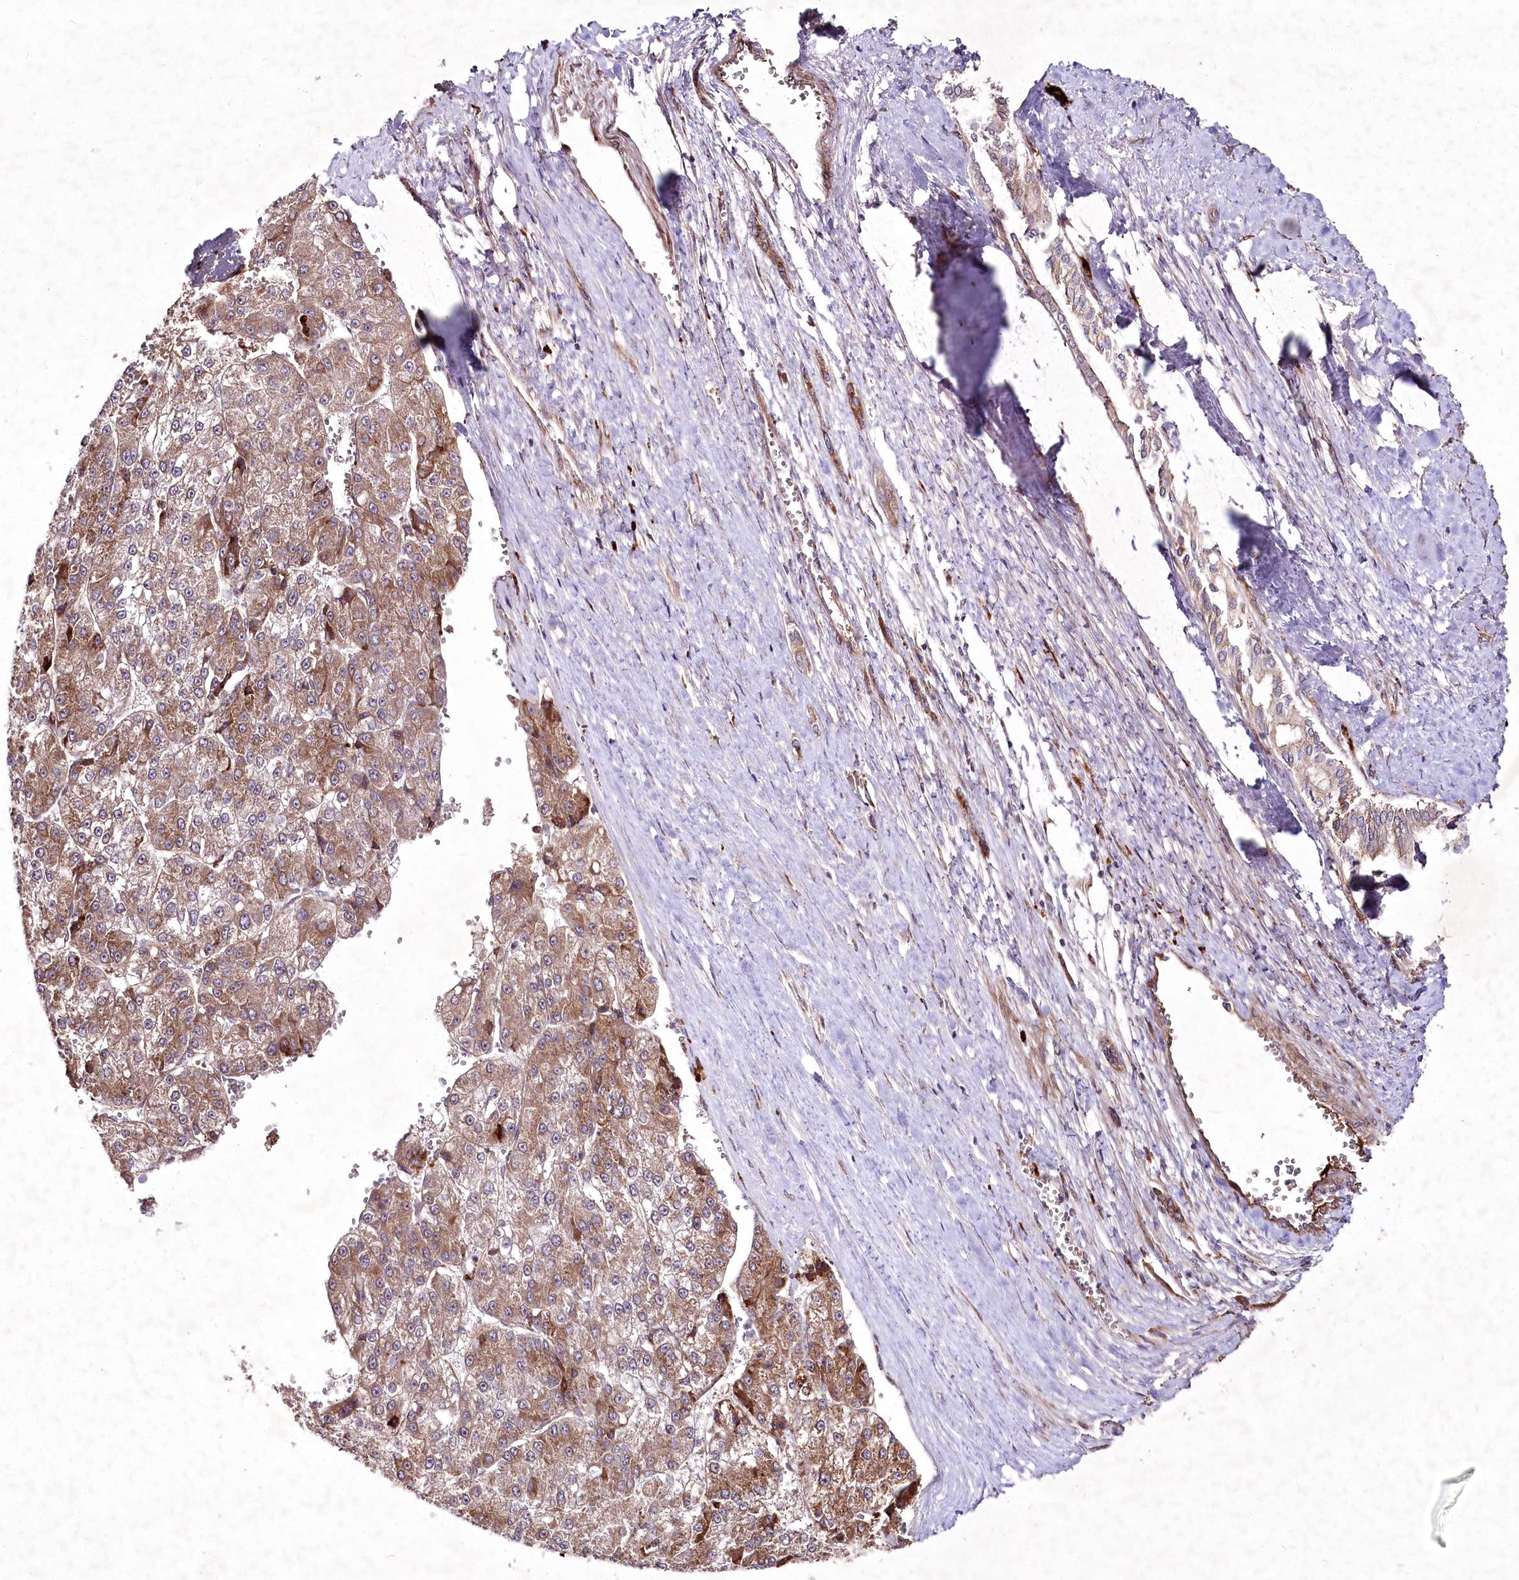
{"staining": {"intensity": "moderate", "quantity": ">75%", "location": "cytoplasmic/membranous"}, "tissue": "liver cancer", "cell_type": "Tumor cells", "image_type": "cancer", "snomed": [{"axis": "morphology", "description": "Carcinoma, Hepatocellular, NOS"}, {"axis": "topography", "description": "Liver"}], "caption": "High-magnification brightfield microscopy of liver hepatocellular carcinoma stained with DAB (brown) and counterstained with hematoxylin (blue). tumor cells exhibit moderate cytoplasmic/membranous positivity is seen in approximately>75% of cells.", "gene": "PSTK", "patient": {"sex": "female", "age": 73}}